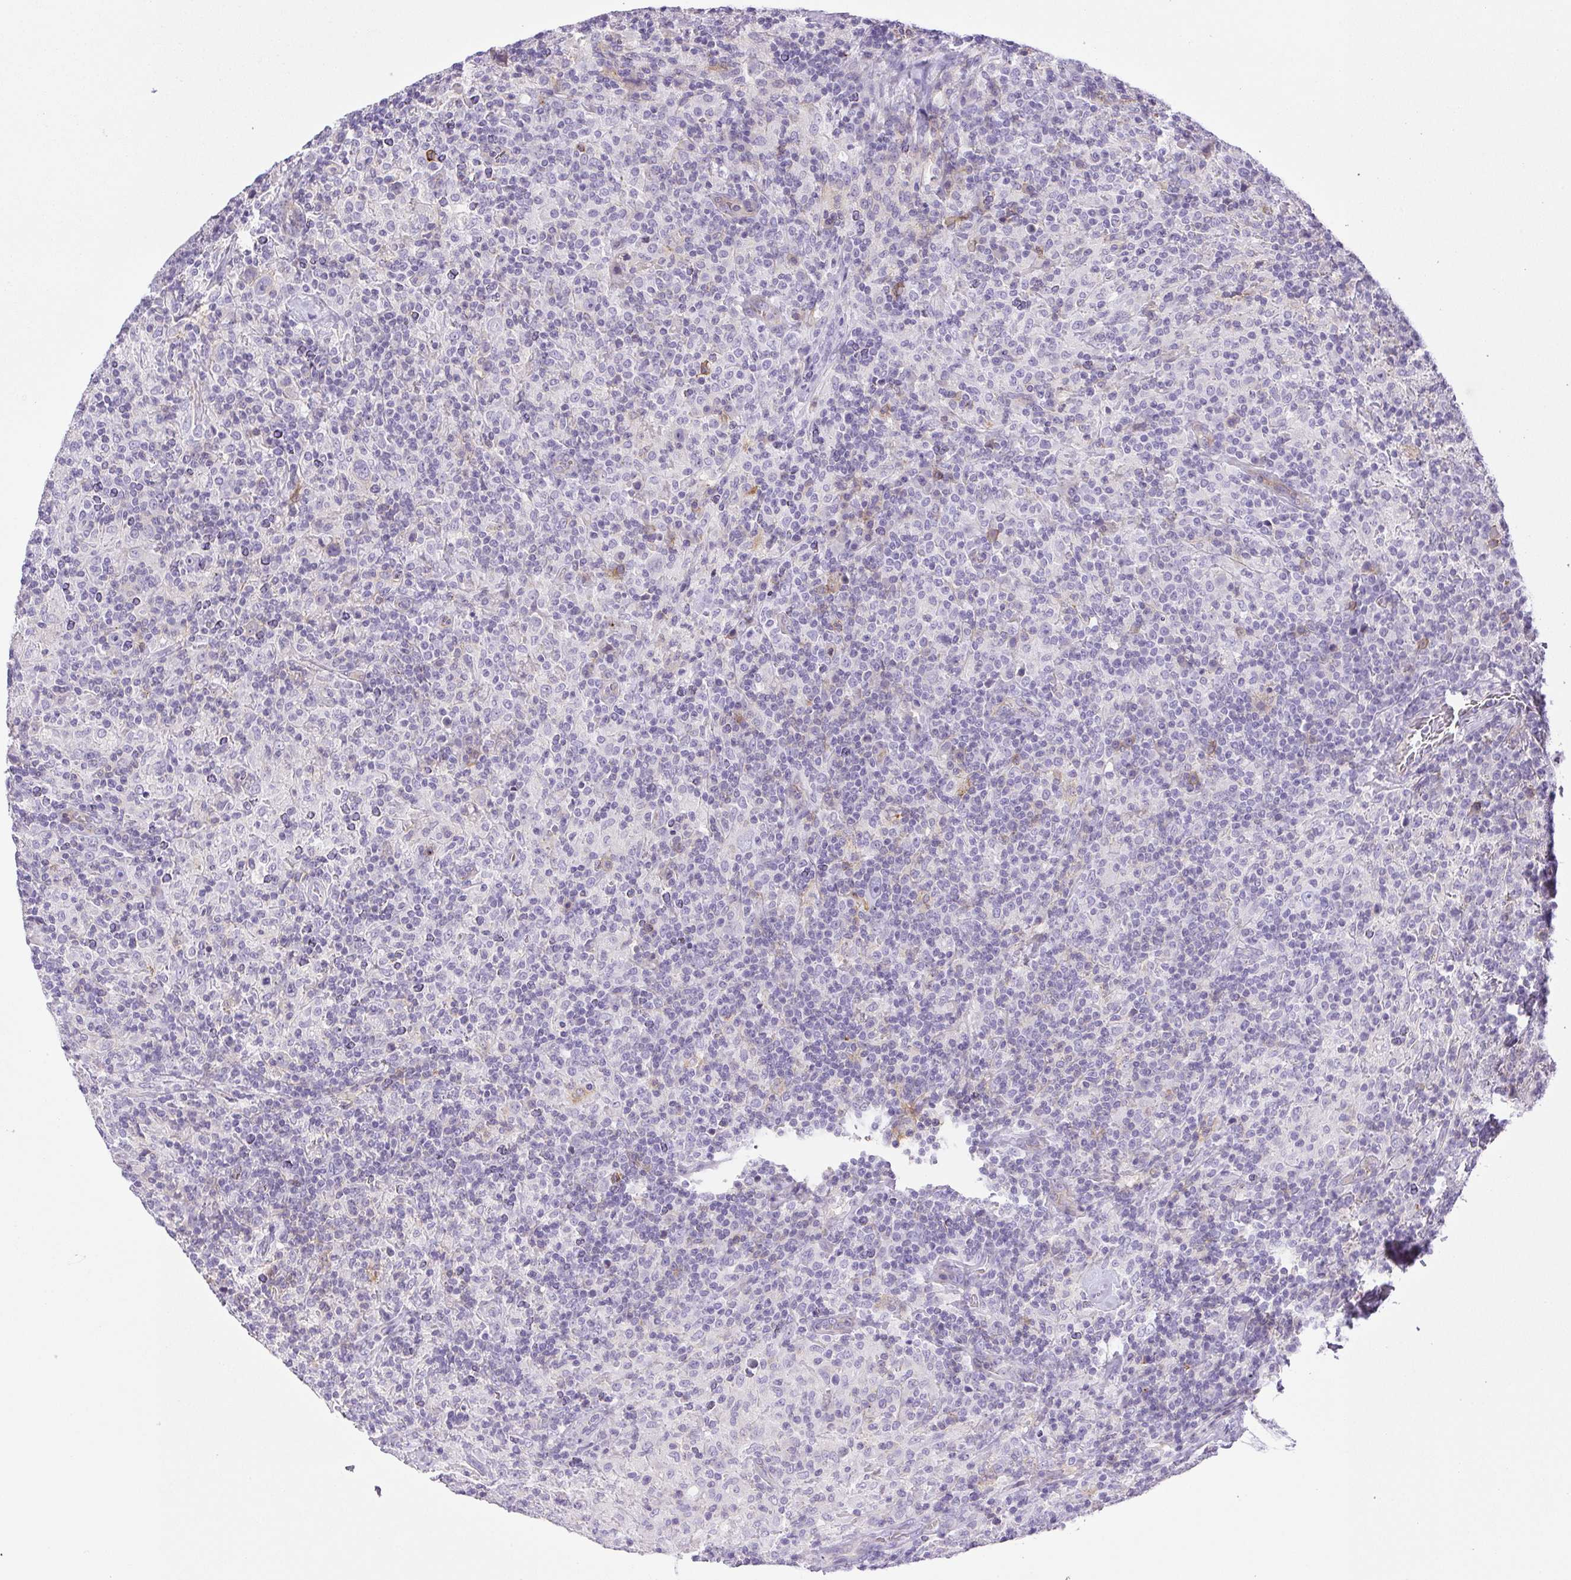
{"staining": {"intensity": "negative", "quantity": "none", "location": "none"}, "tissue": "lymphoma", "cell_type": "Tumor cells", "image_type": "cancer", "snomed": [{"axis": "morphology", "description": "Hodgkin's disease, NOS"}, {"axis": "topography", "description": "Lymph node"}], "caption": "DAB immunohistochemical staining of human Hodgkin's disease exhibits no significant staining in tumor cells.", "gene": "HLA-G", "patient": {"sex": "male", "age": 70}}